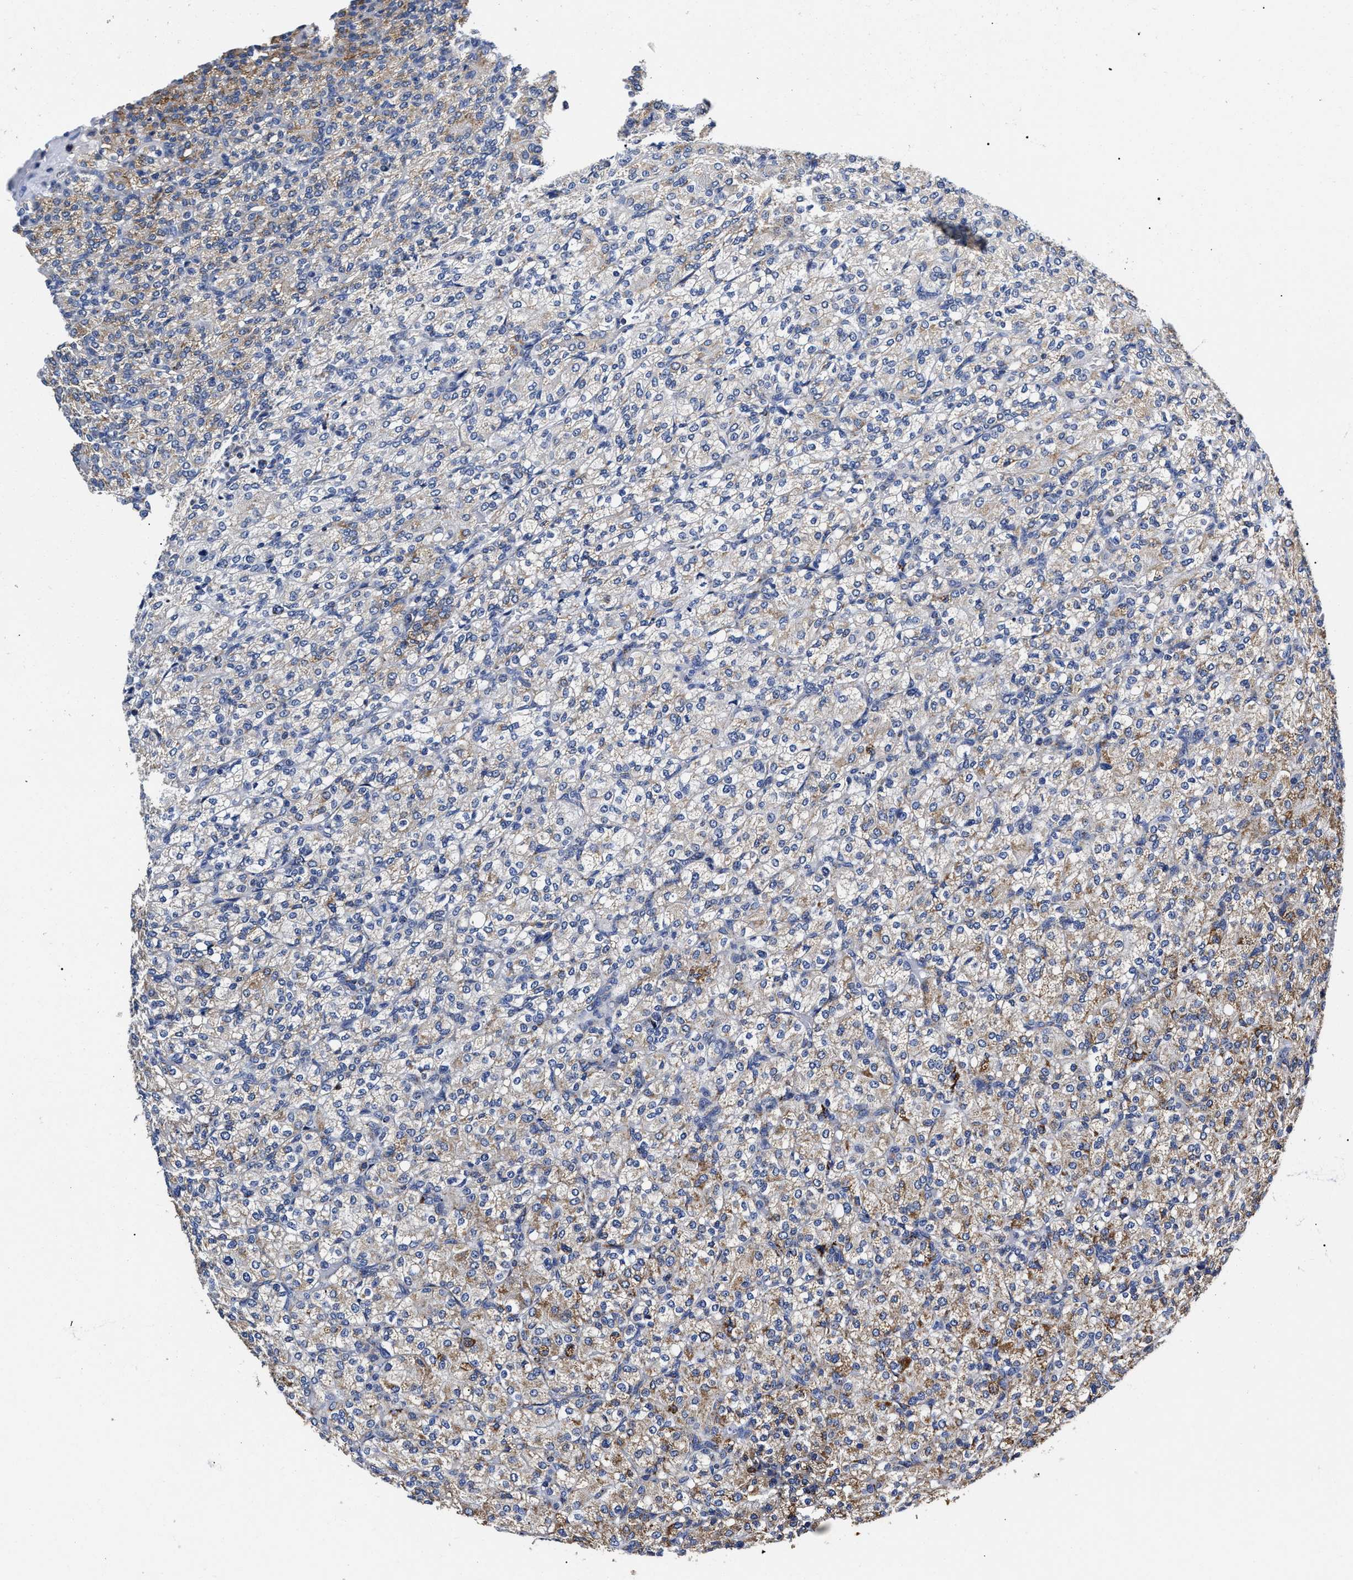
{"staining": {"intensity": "moderate", "quantity": "<25%", "location": "cytoplasmic/membranous"}, "tissue": "renal cancer", "cell_type": "Tumor cells", "image_type": "cancer", "snomed": [{"axis": "morphology", "description": "Adenocarcinoma, NOS"}, {"axis": "topography", "description": "Kidney"}], "caption": "A high-resolution histopathology image shows IHC staining of renal cancer, which exhibits moderate cytoplasmic/membranous expression in approximately <25% of tumor cells. (DAB (3,3'-diaminobenzidine) IHC with brightfield microscopy, high magnification).", "gene": "HINT2", "patient": {"sex": "male", "age": 77}}